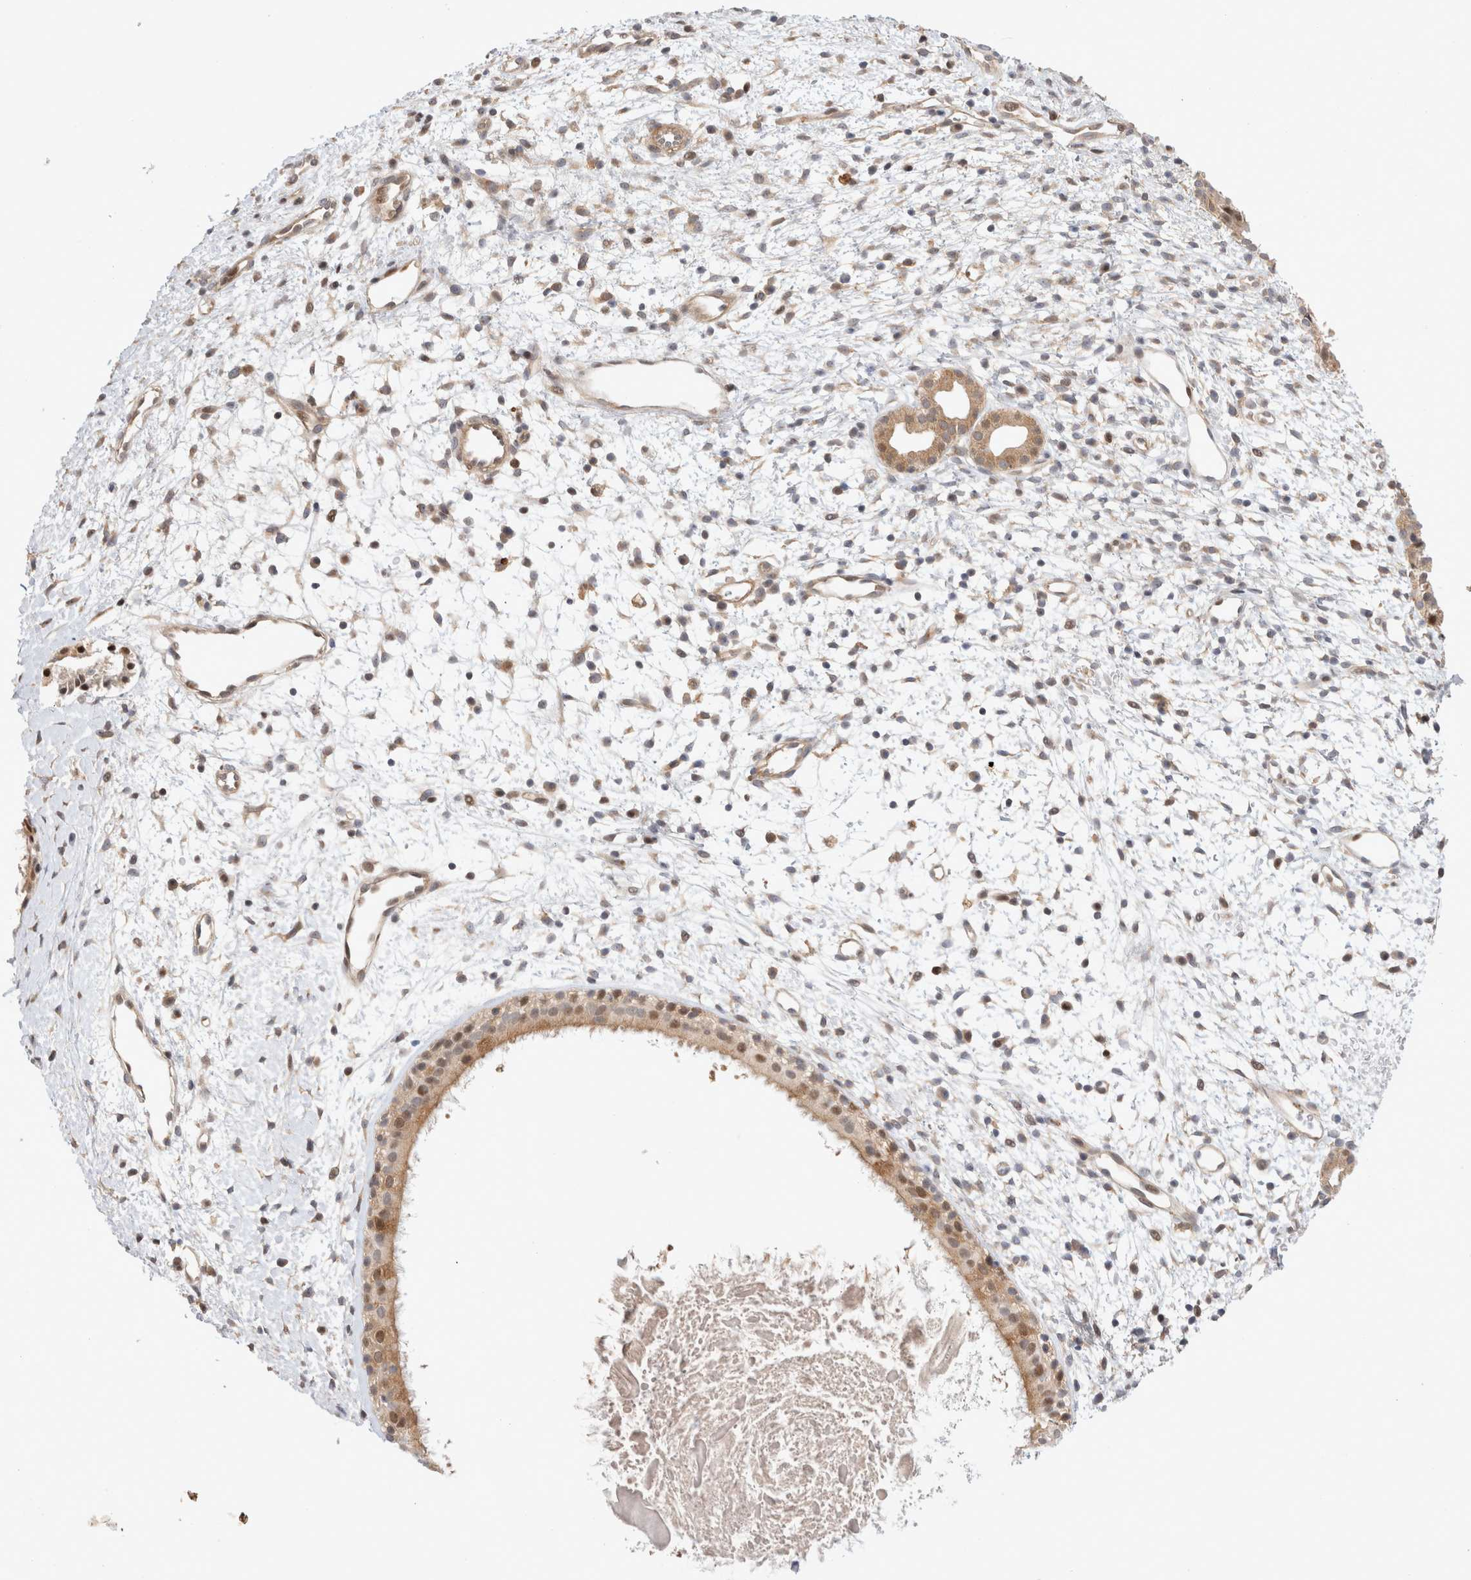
{"staining": {"intensity": "weak", "quantity": ">75%", "location": "cytoplasmic/membranous,nuclear"}, "tissue": "nasopharynx", "cell_type": "Respiratory epithelial cells", "image_type": "normal", "snomed": [{"axis": "morphology", "description": "Normal tissue, NOS"}, {"axis": "topography", "description": "Nasopharynx"}], "caption": "Immunohistochemical staining of normal human nasopharynx shows >75% levels of weak cytoplasmic/membranous,nuclear protein staining in about >75% of respiratory epithelial cells.", "gene": "HTT", "patient": {"sex": "male", "age": 22}}